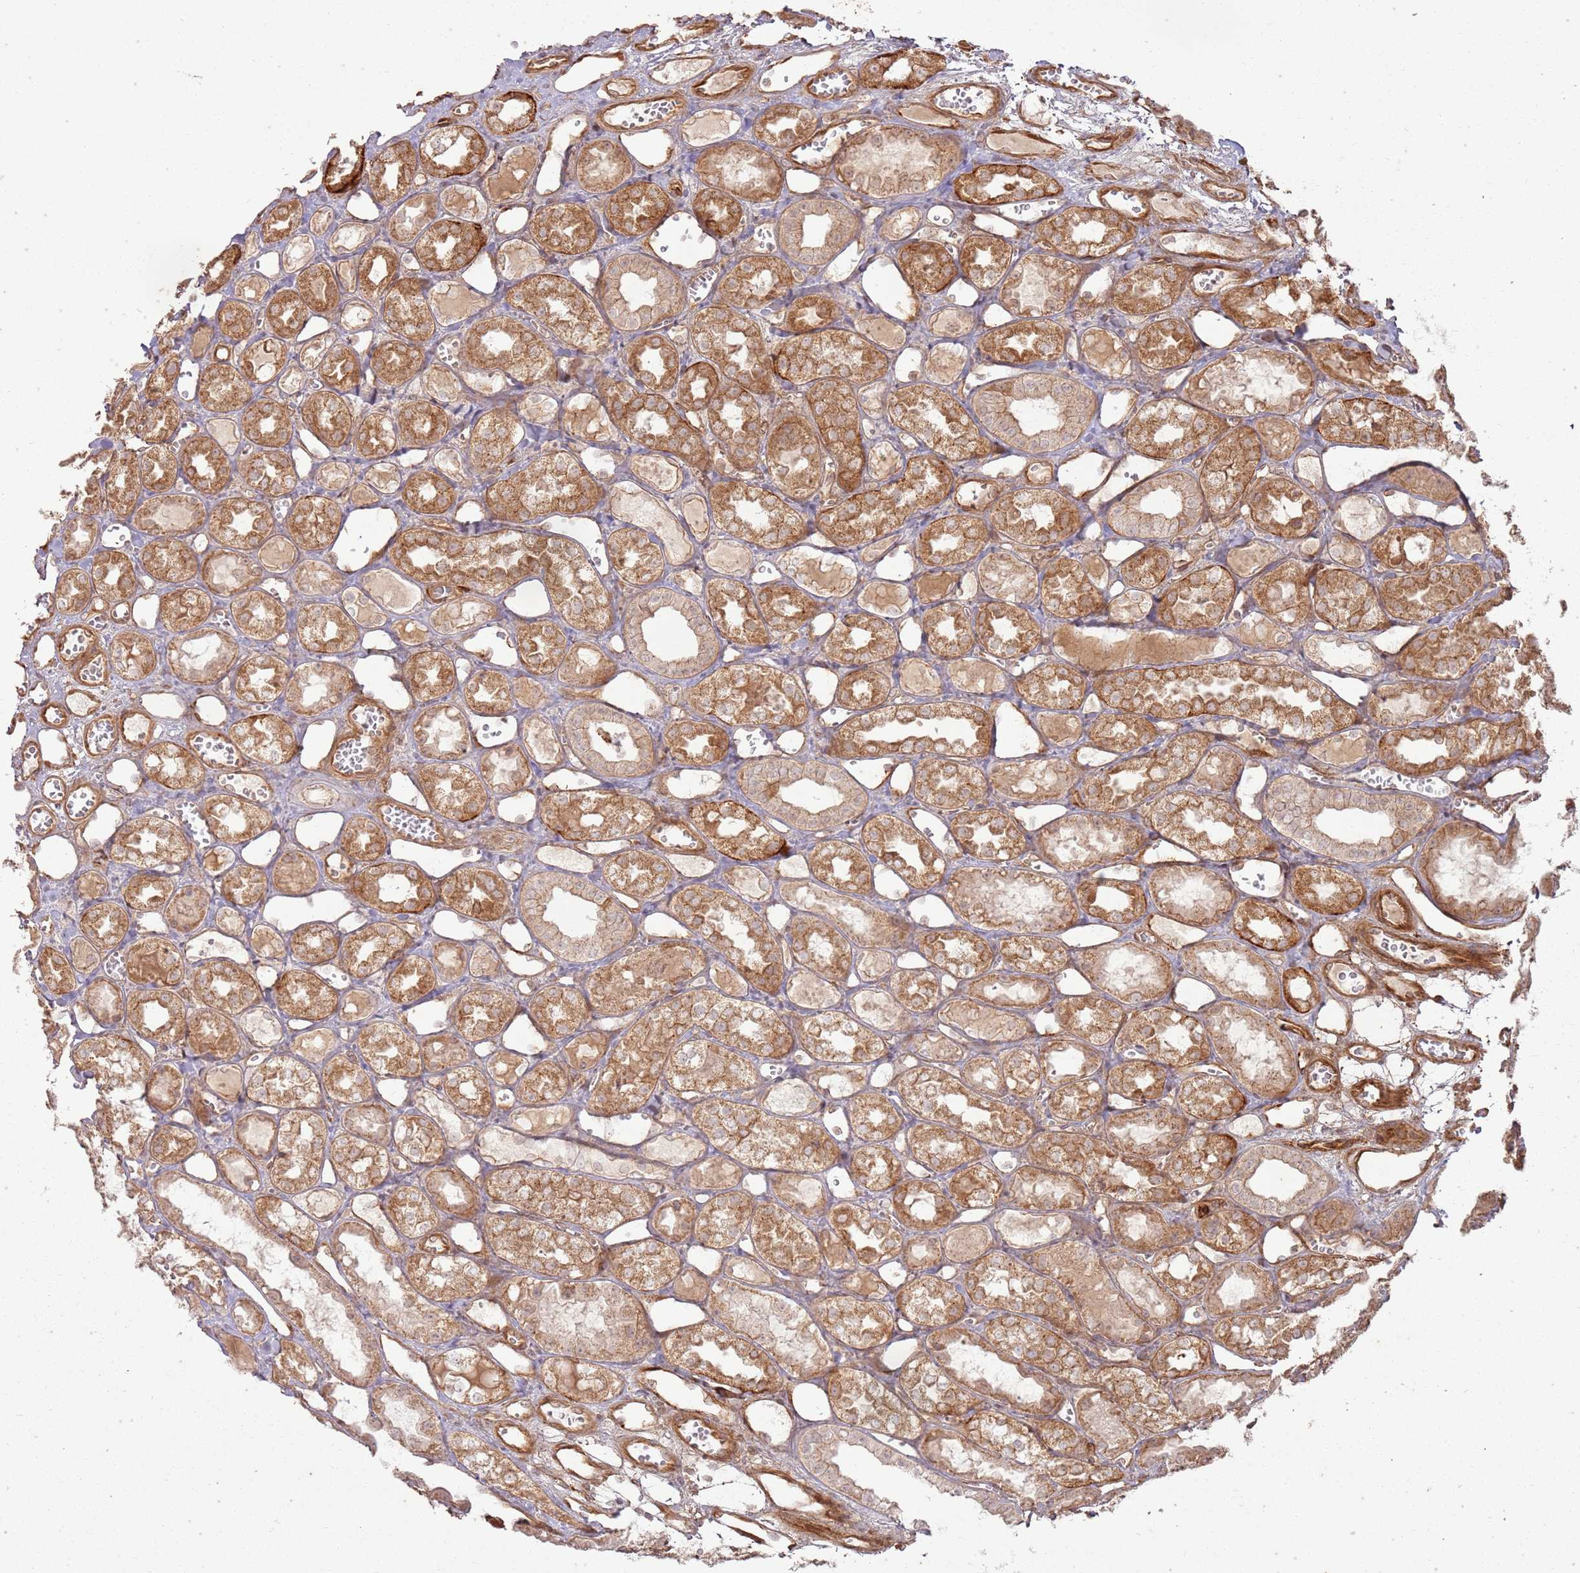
{"staining": {"intensity": "strong", "quantity": ">75%", "location": "cytoplasmic/membranous"}, "tissue": "kidney", "cell_type": "Cells in glomeruli", "image_type": "normal", "snomed": [{"axis": "morphology", "description": "Normal tissue, NOS"}, {"axis": "topography", "description": "Kidney"}], "caption": "Immunohistochemical staining of normal human kidney reveals high levels of strong cytoplasmic/membranous expression in approximately >75% of cells in glomeruli. (Brightfield microscopy of DAB IHC at high magnification).", "gene": "ZNF623", "patient": {"sex": "male", "age": 16}}